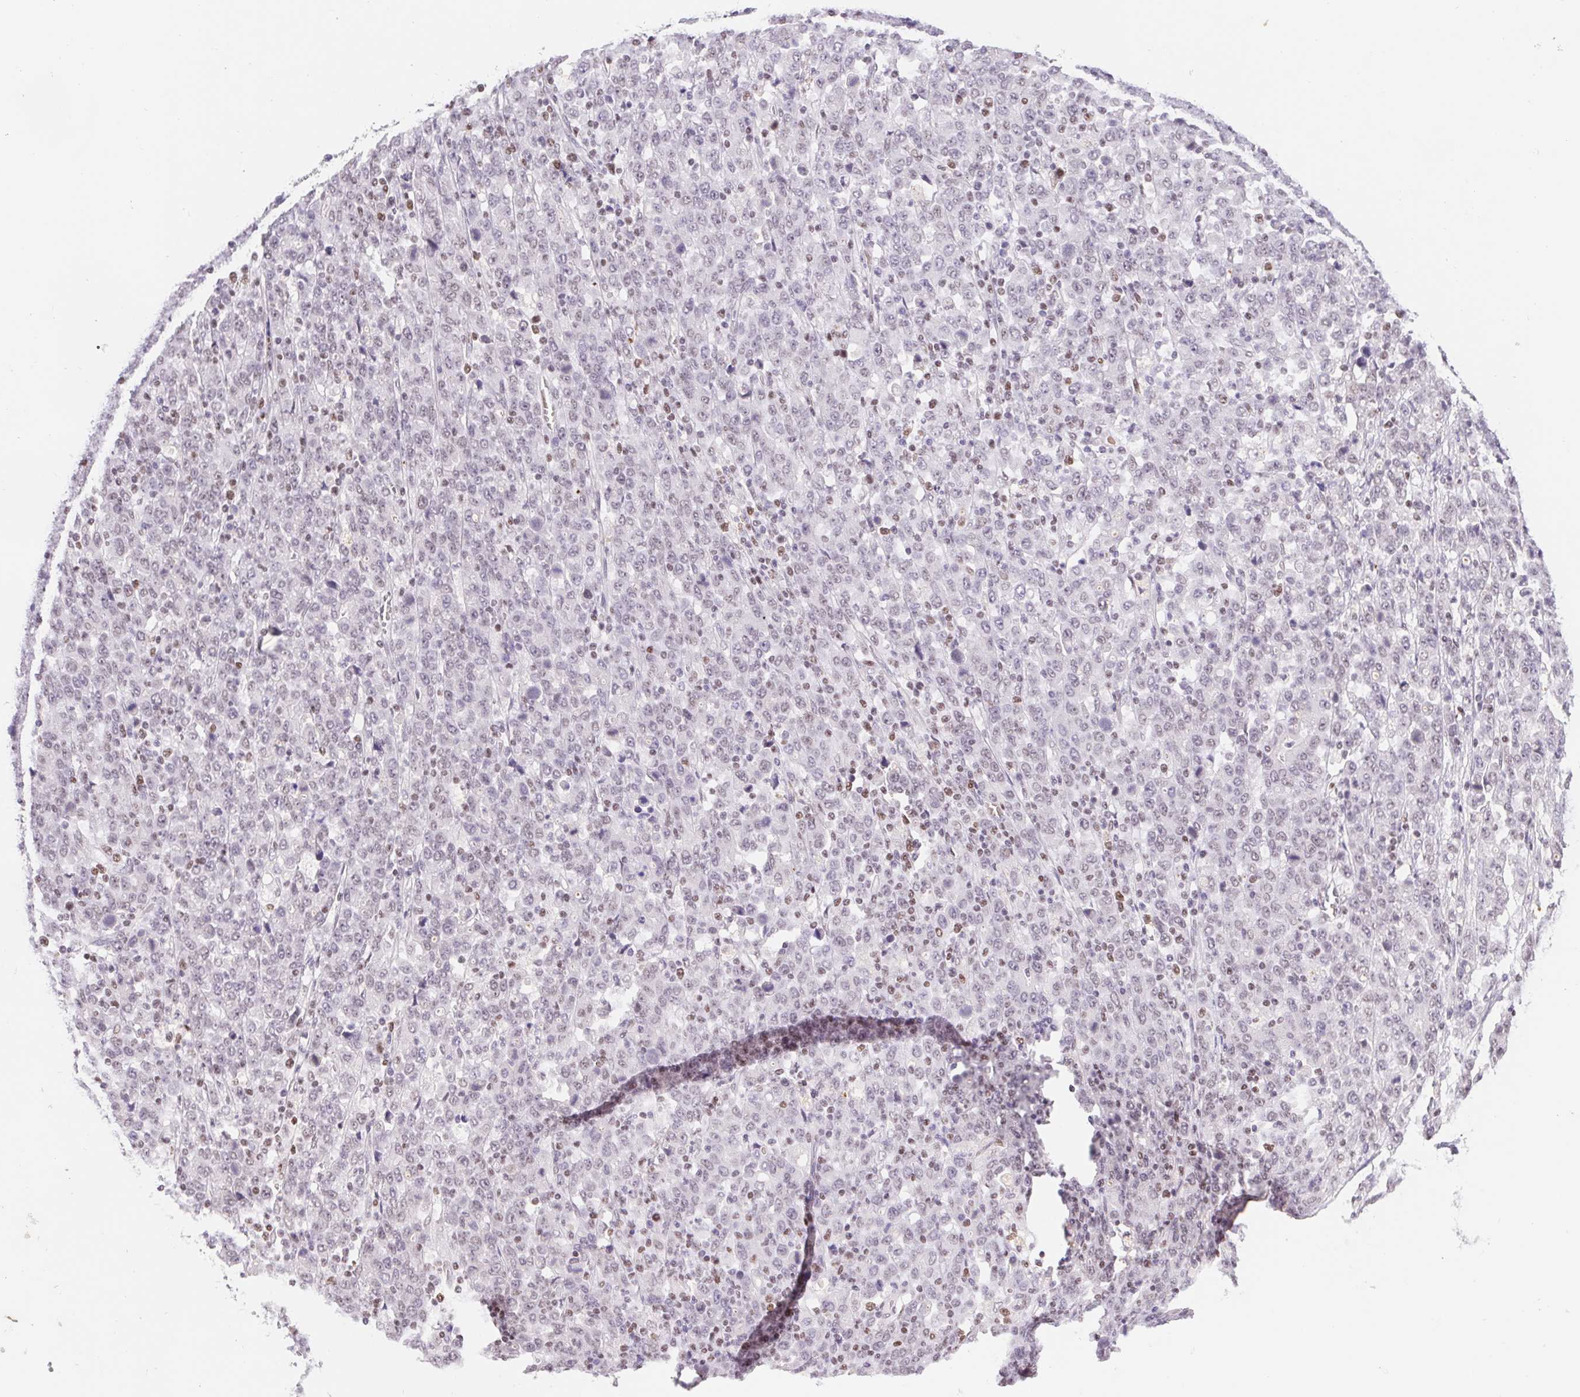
{"staining": {"intensity": "negative", "quantity": "none", "location": "none"}, "tissue": "stomach cancer", "cell_type": "Tumor cells", "image_type": "cancer", "snomed": [{"axis": "morphology", "description": "Adenocarcinoma, NOS"}, {"axis": "topography", "description": "Stomach, upper"}], "caption": "A photomicrograph of human stomach cancer is negative for staining in tumor cells.", "gene": "TRERF1", "patient": {"sex": "male", "age": 69}}